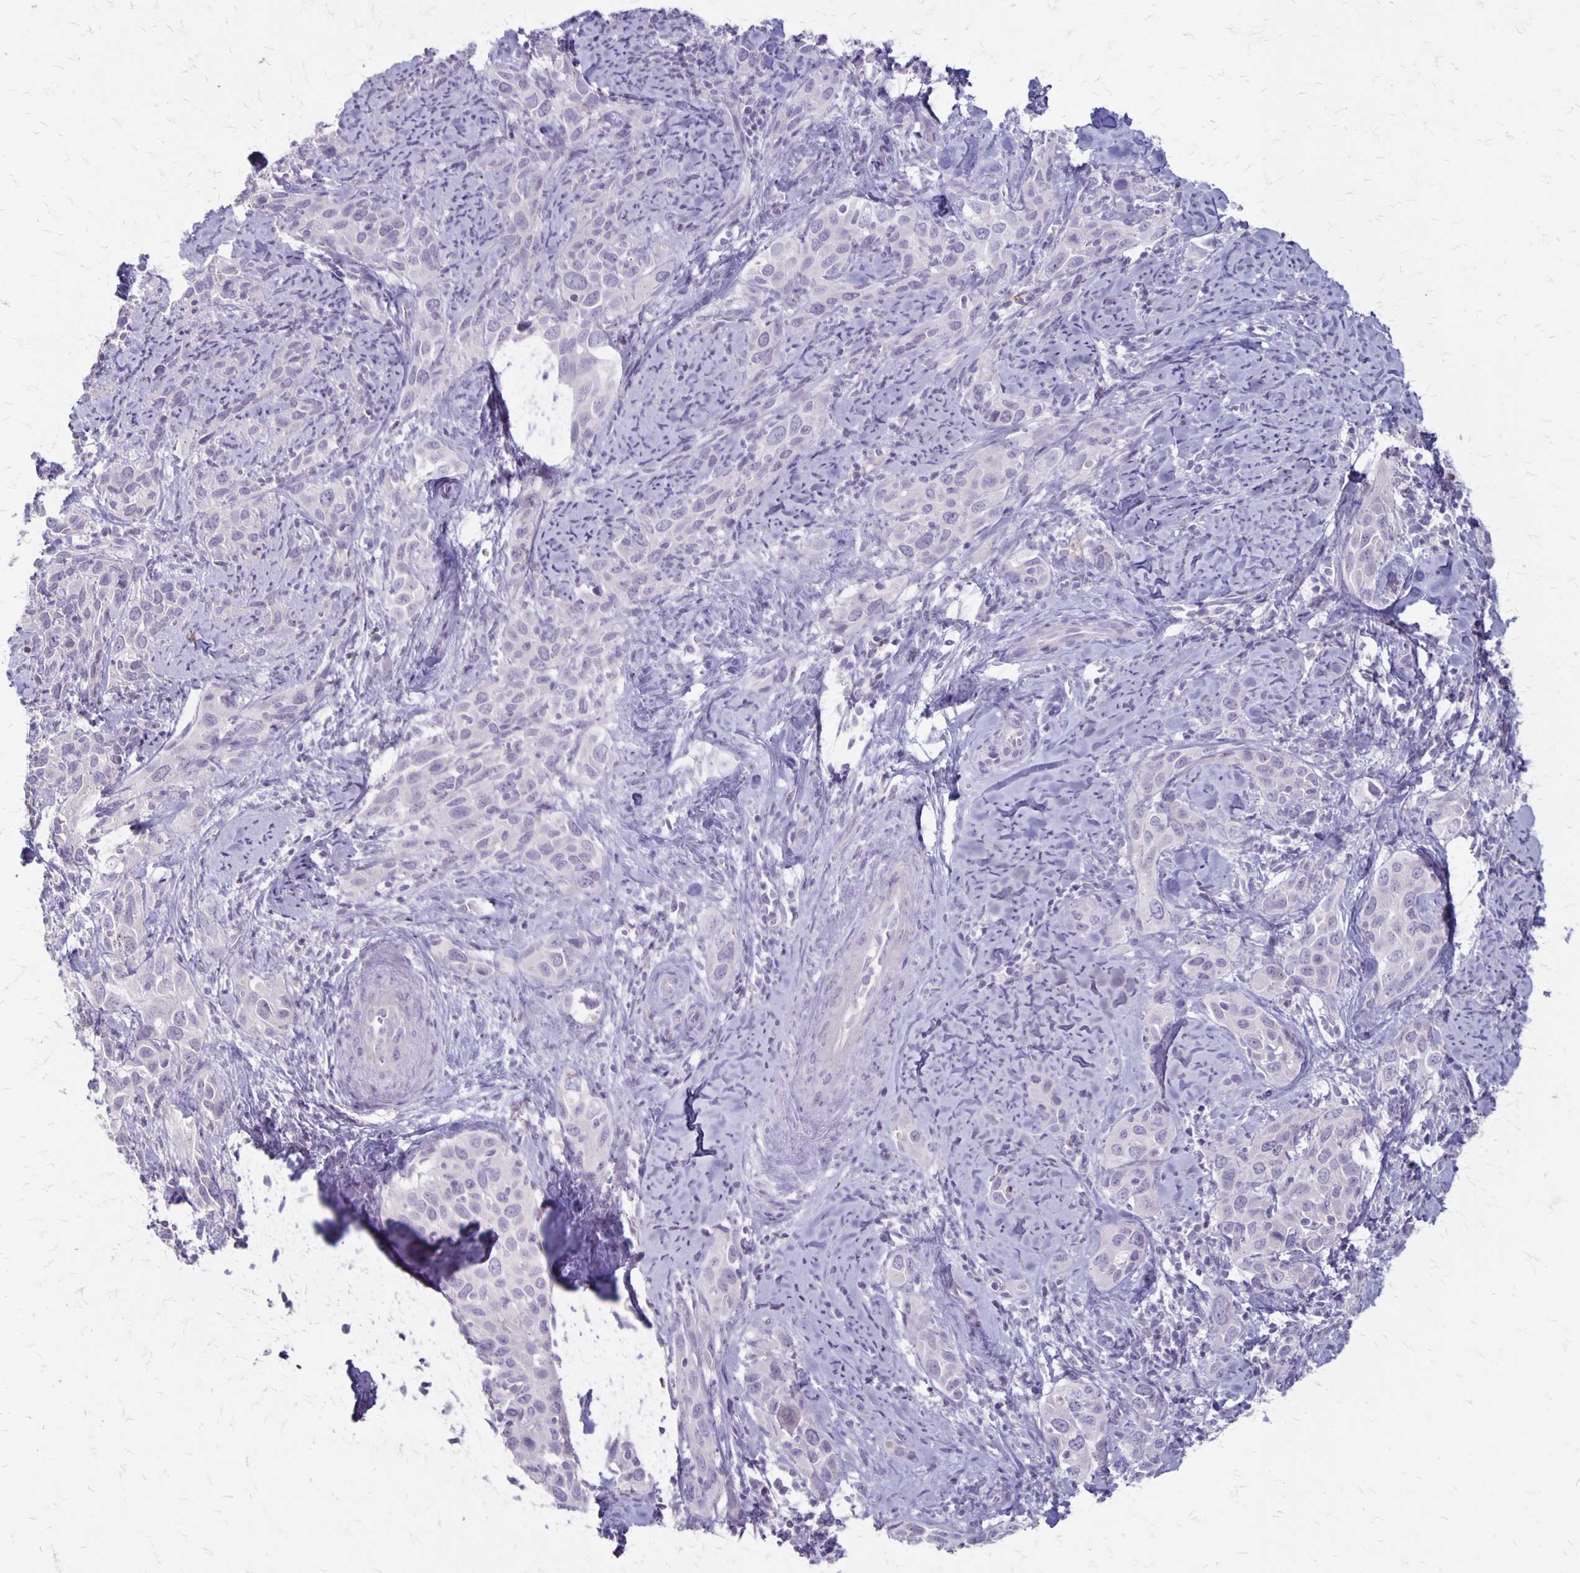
{"staining": {"intensity": "negative", "quantity": "none", "location": "none"}, "tissue": "cervical cancer", "cell_type": "Tumor cells", "image_type": "cancer", "snomed": [{"axis": "morphology", "description": "Squamous cell carcinoma, NOS"}, {"axis": "topography", "description": "Cervix"}], "caption": "Histopathology image shows no significant protein positivity in tumor cells of cervical cancer.", "gene": "SEPTIN5", "patient": {"sex": "female", "age": 51}}